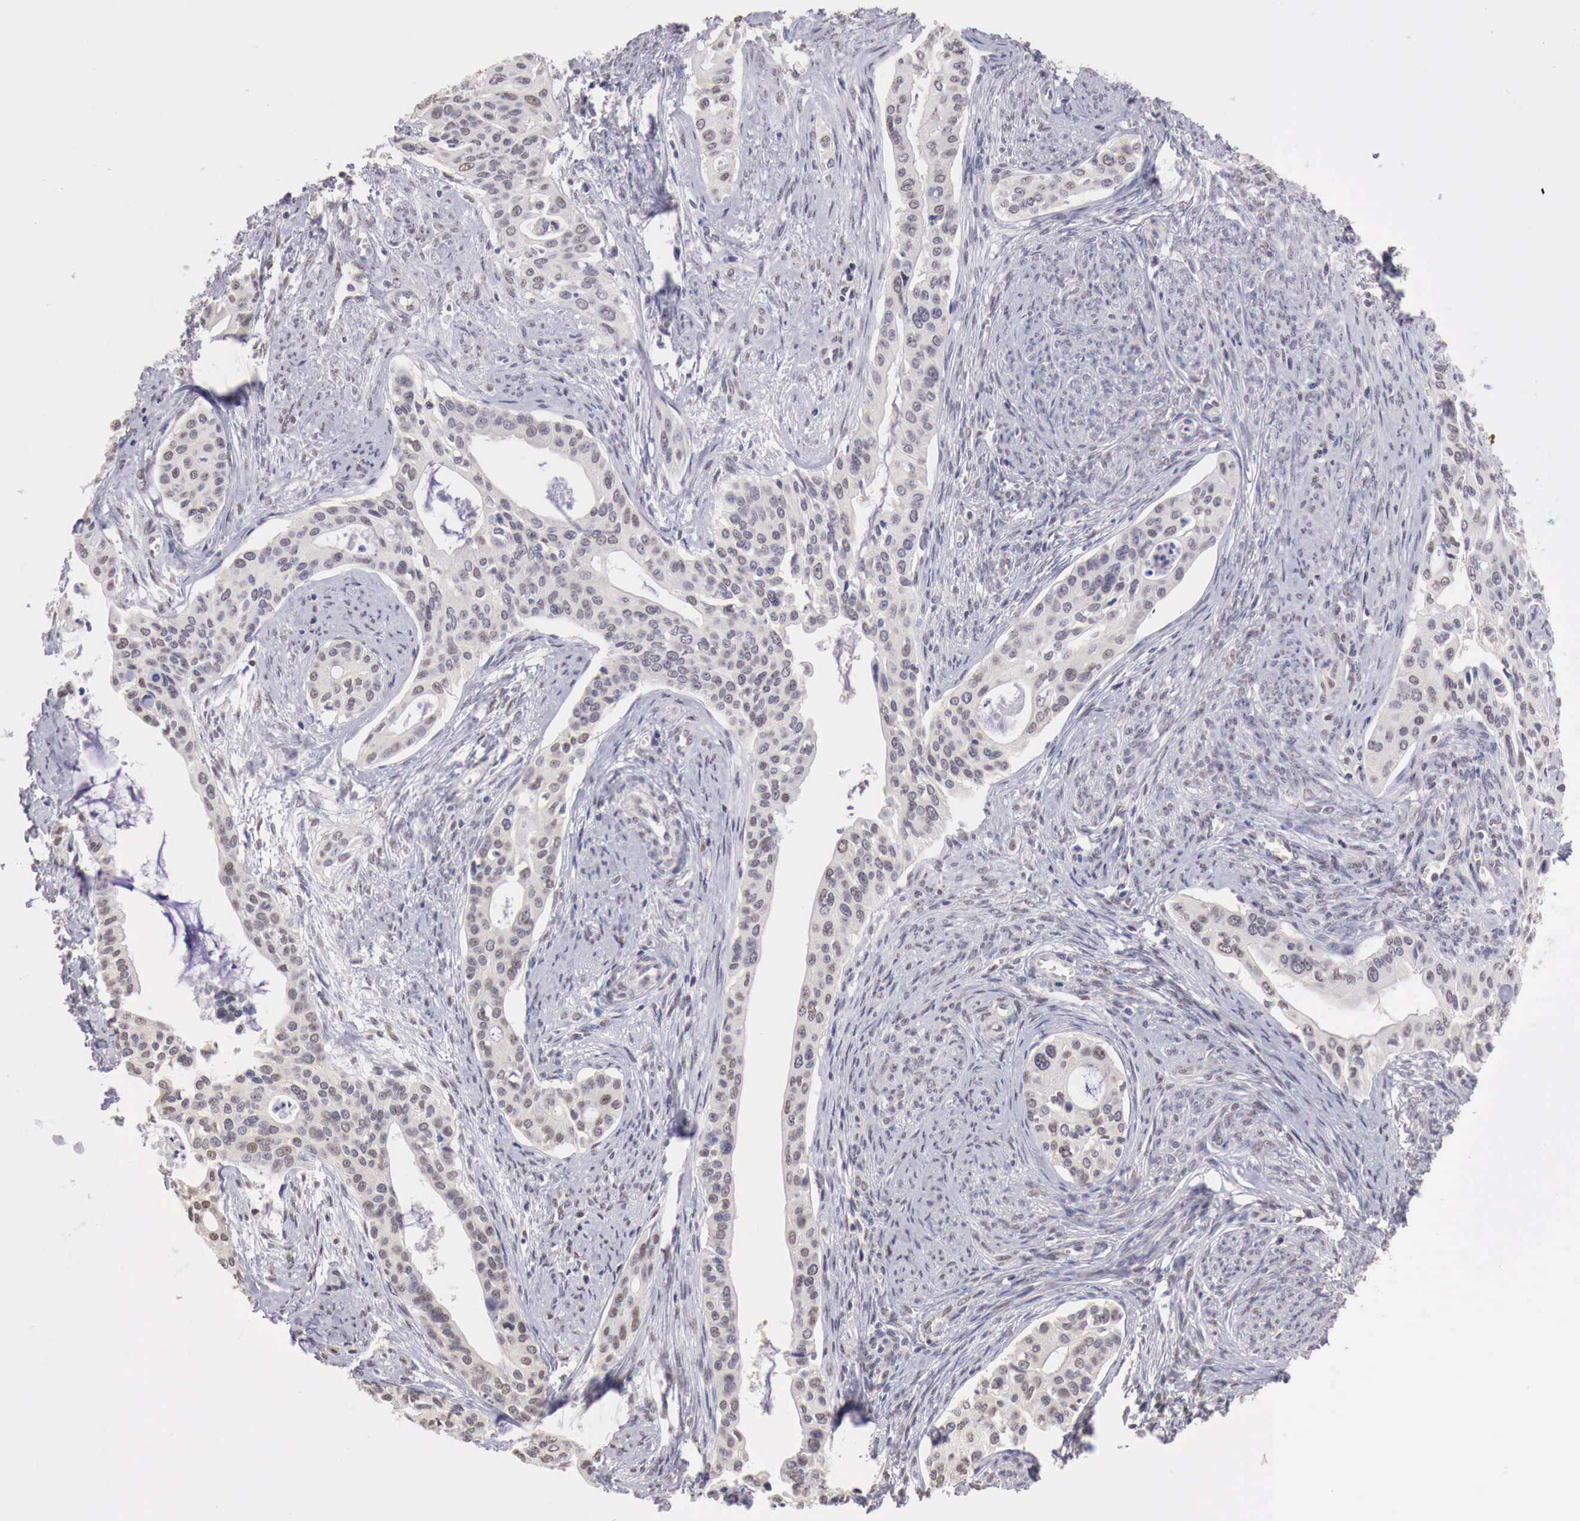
{"staining": {"intensity": "weak", "quantity": "25%-75%", "location": "nuclear"}, "tissue": "cervical cancer", "cell_type": "Tumor cells", "image_type": "cancer", "snomed": [{"axis": "morphology", "description": "Squamous cell carcinoma, NOS"}, {"axis": "topography", "description": "Cervix"}], "caption": "This image displays immunohistochemistry staining of human cervical cancer, with low weak nuclear positivity in approximately 25%-75% of tumor cells.", "gene": "UBA1", "patient": {"sex": "female", "age": 34}}